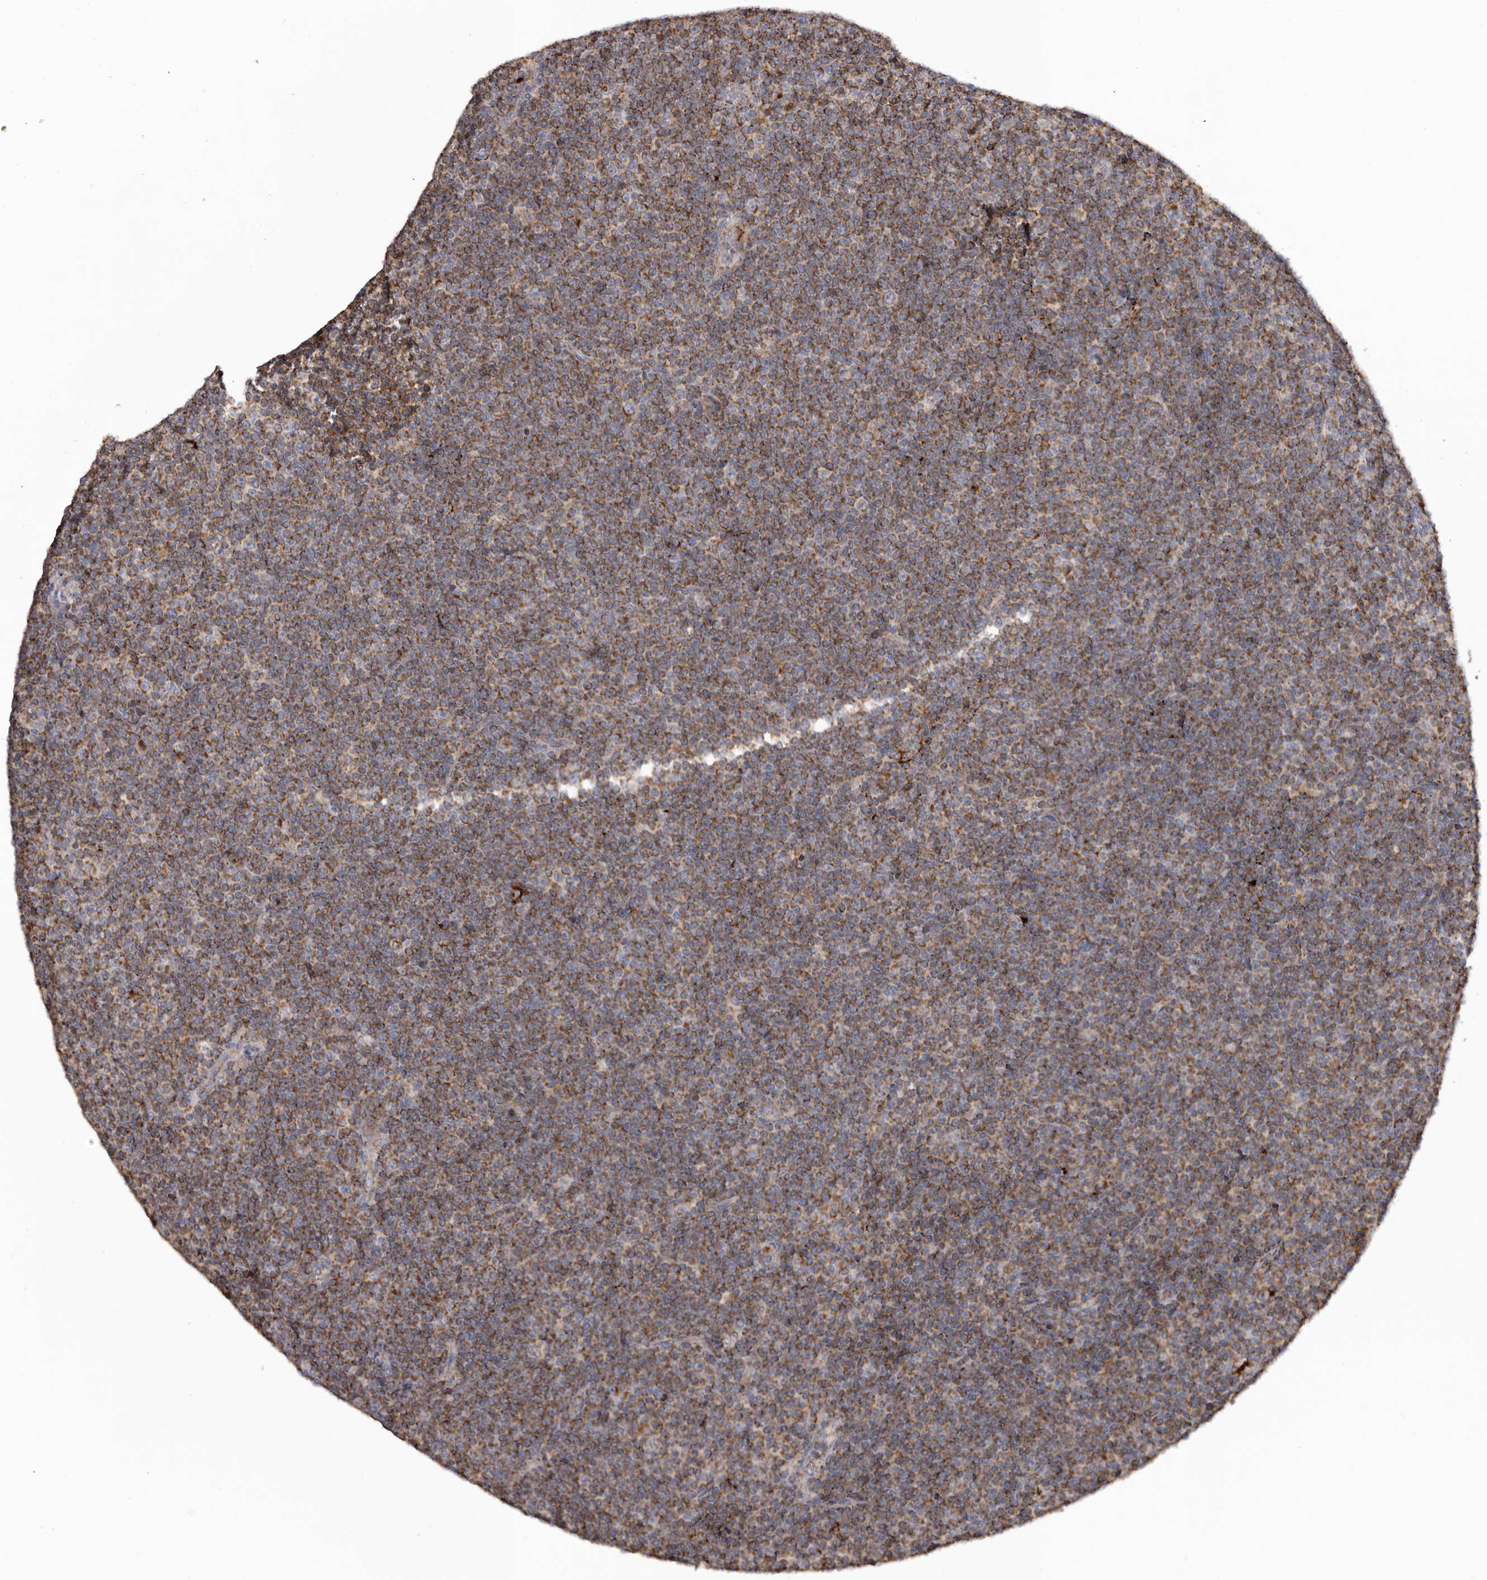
{"staining": {"intensity": "moderate", "quantity": ">75%", "location": "cytoplasmic/membranous"}, "tissue": "lymphoma", "cell_type": "Tumor cells", "image_type": "cancer", "snomed": [{"axis": "morphology", "description": "Malignant lymphoma, non-Hodgkin's type, Low grade"}, {"axis": "topography", "description": "Lymph node"}], "caption": "Tumor cells demonstrate medium levels of moderate cytoplasmic/membranous staining in about >75% of cells in lymphoma. Ihc stains the protein of interest in brown and the nuclei are stained blue.", "gene": "MECR", "patient": {"sex": "female", "age": 67}}